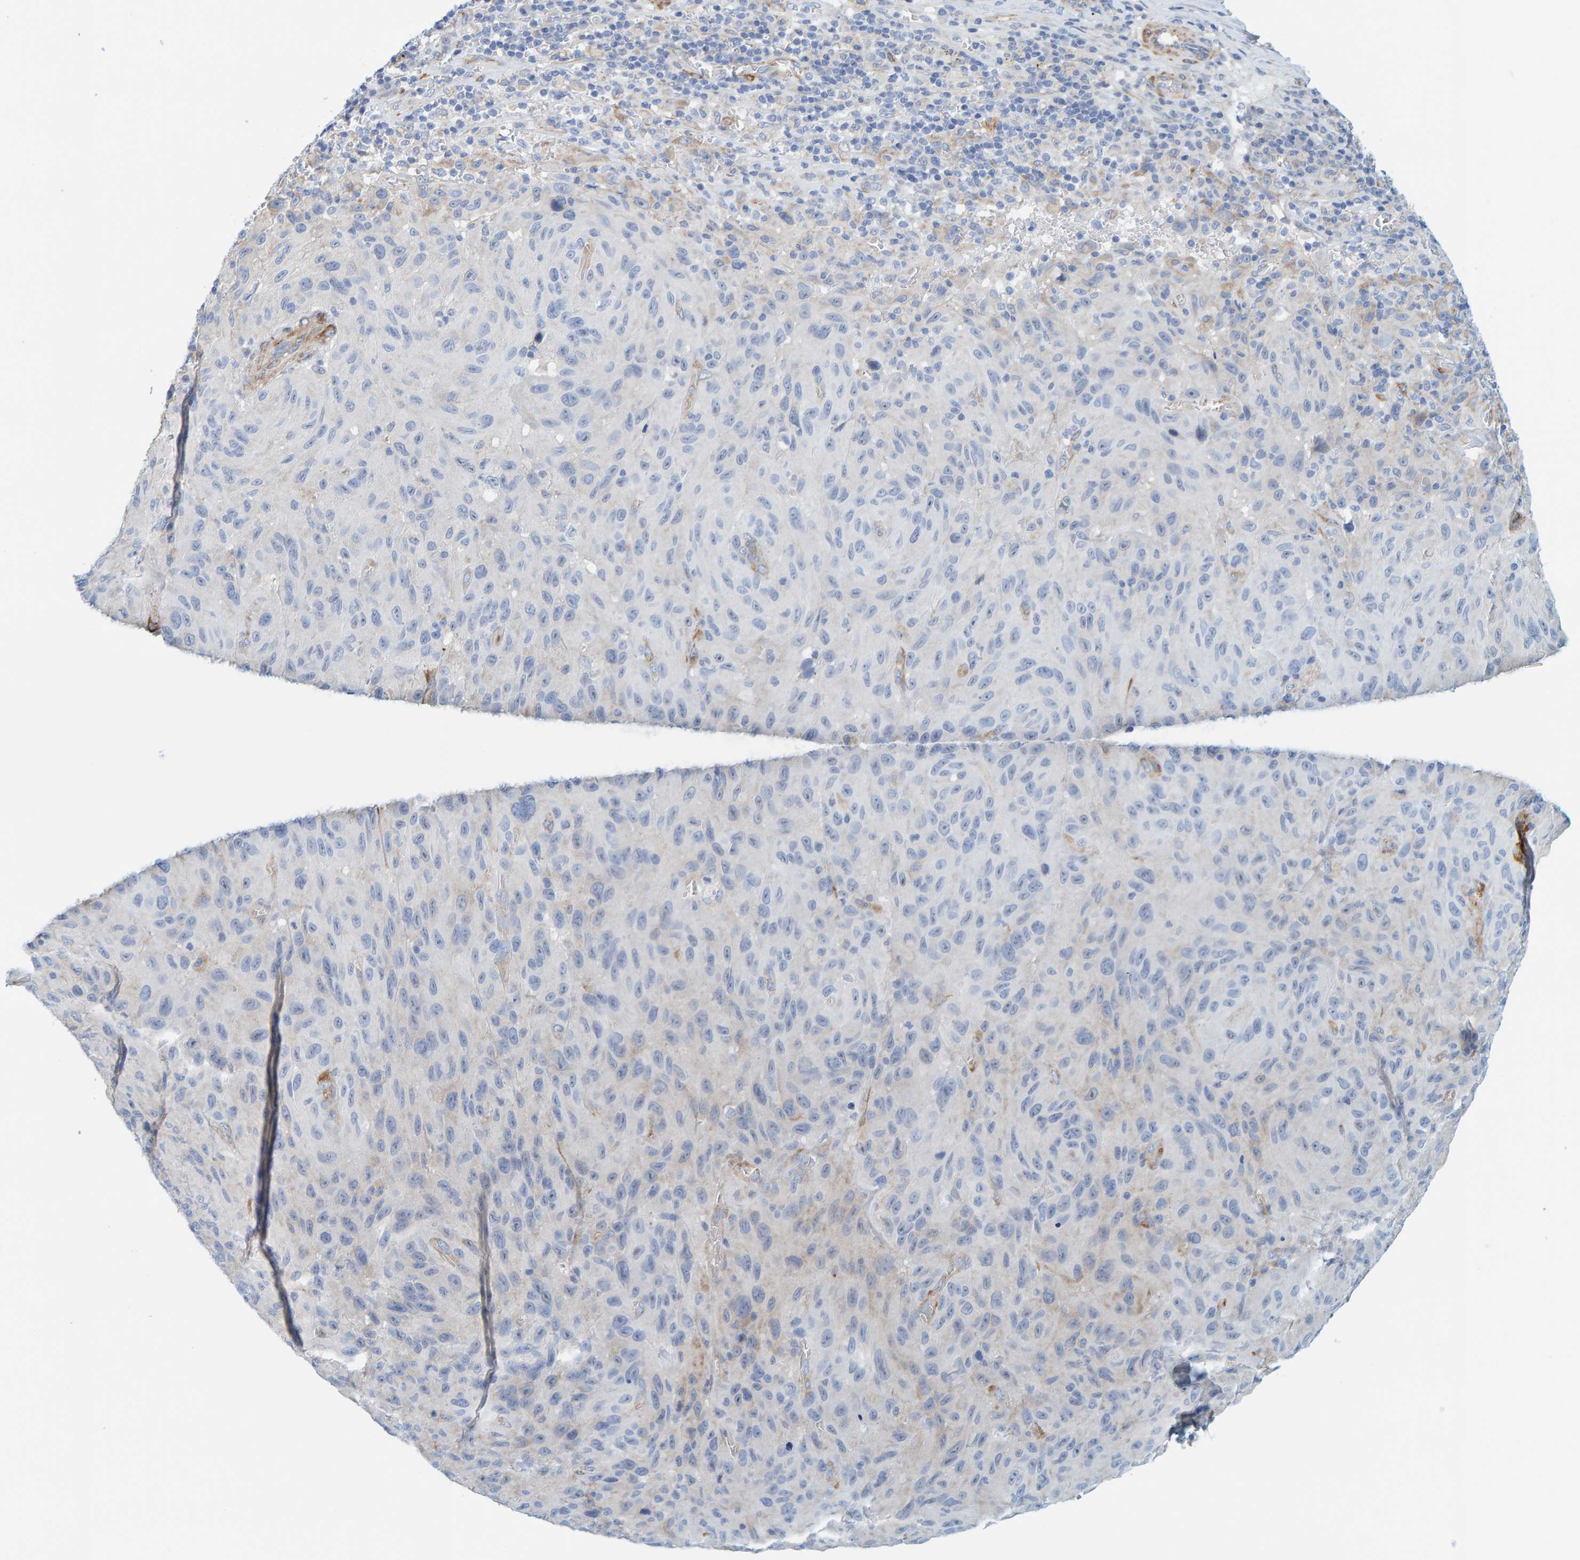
{"staining": {"intensity": "negative", "quantity": "none", "location": "none"}, "tissue": "melanoma", "cell_type": "Tumor cells", "image_type": "cancer", "snomed": [{"axis": "morphology", "description": "Malignant melanoma, NOS"}, {"axis": "topography", "description": "Skin"}], "caption": "Immunohistochemistry (IHC) histopathology image of neoplastic tissue: malignant melanoma stained with DAB (3,3'-diaminobenzidine) demonstrates no significant protein positivity in tumor cells. (Immunohistochemistry (IHC), brightfield microscopy, high magnification).", "gene": "MAP1B", "patient": {"sex": "male", "age": 66}}